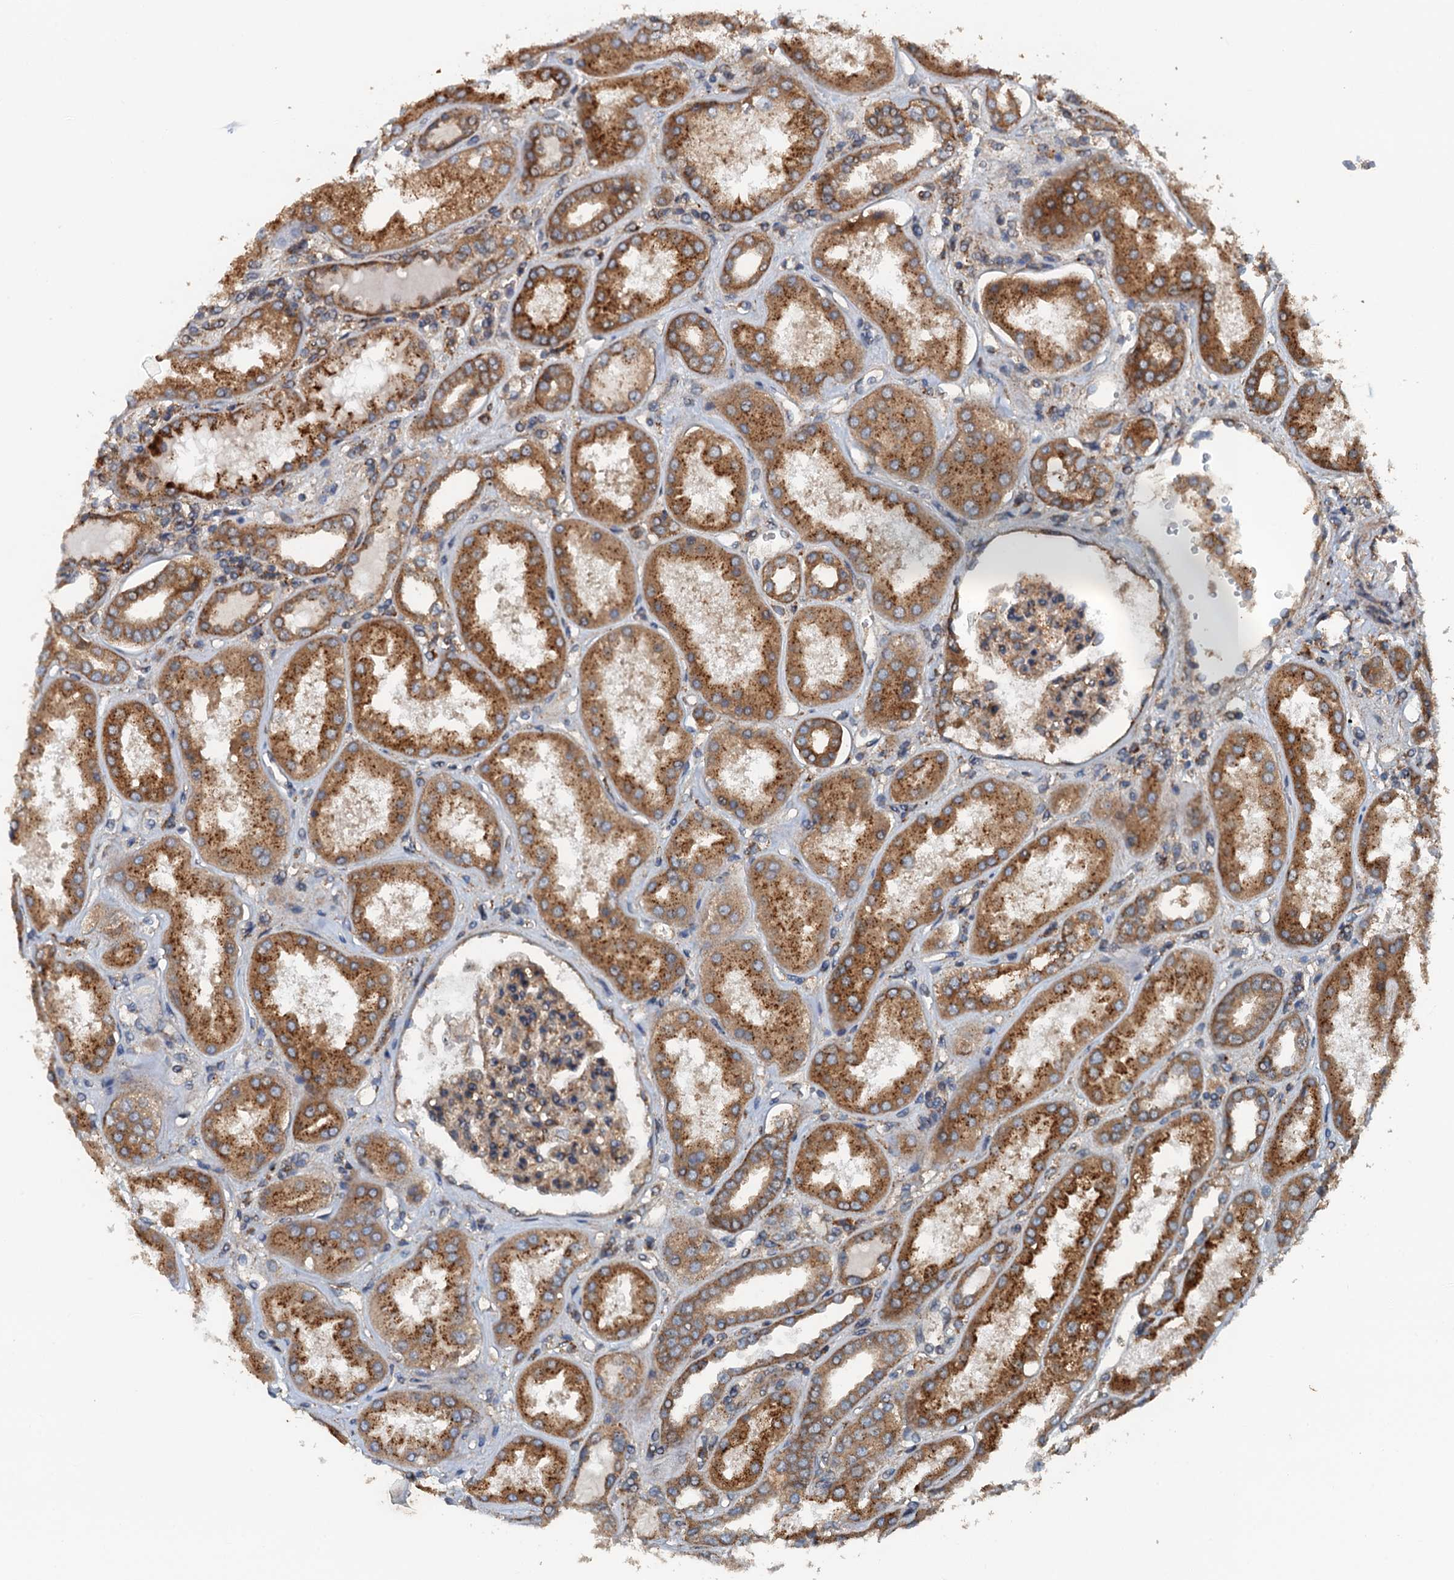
{"staining": {"intensity": "moderate", "quantity": "<25%", "location": "cytoplasmic/membranous"}, "tissue": "kidney", "cell_type": "Cells in glomeruli", "image_type": "normal", "snomed": [{"axis": "morphology", "description": "Normal tissue, NOS"}, {"axis": "topography", "description": "Kidney"}], "caption": "This image demonstrates IHC staining of unremarkable kidney, with low moderate cytoplasmic/membranous positivity in approximately <25% of cells in glomeruli.", "gene": "COG3", "patient": {"sex": "female", "age": 56}}